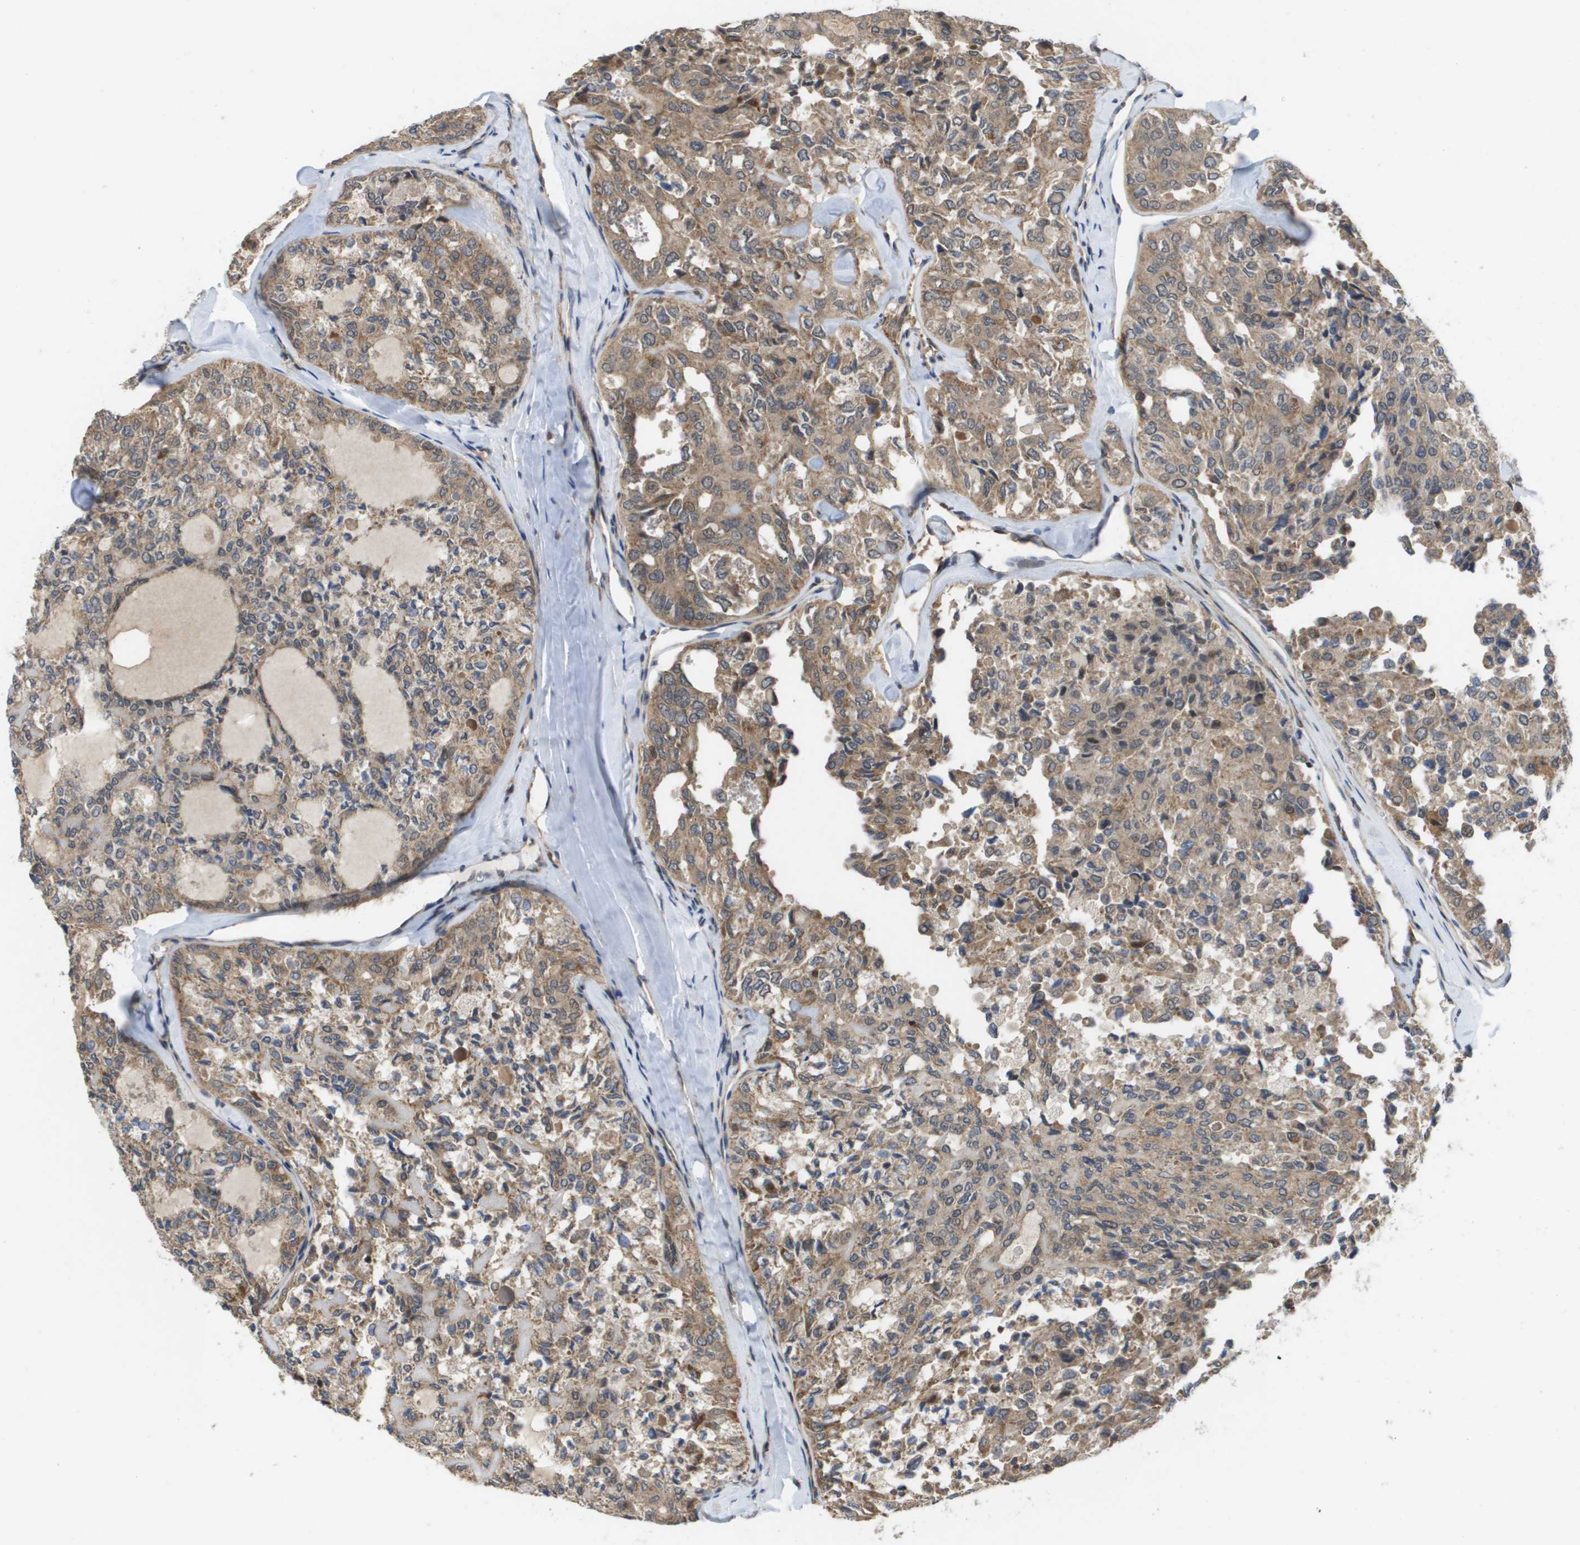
{"staining": {"intensity": "weak", "quantity": ">75%", "location": "cytoplasmic/membranous"}, "tissue": "thyroid cancer", "cell_type": "Tumor cells", "image_type": "cancer", "snomed": [{"axis": "morphology", "description": "Follicular adenoma carcinoma, NOS"}, {"axis": "topography", "description": "Thyroid gland"}], "caption": "A histopathology image showing weak cytoplasmic/membranous staining in approximately >75% of tumor cells in thyroid follicular adenoma carcinoma, as visualized by brown immunohistochemical staining.", "gene": "RBM38", "patient": {"sex": "male", "age": 75}}